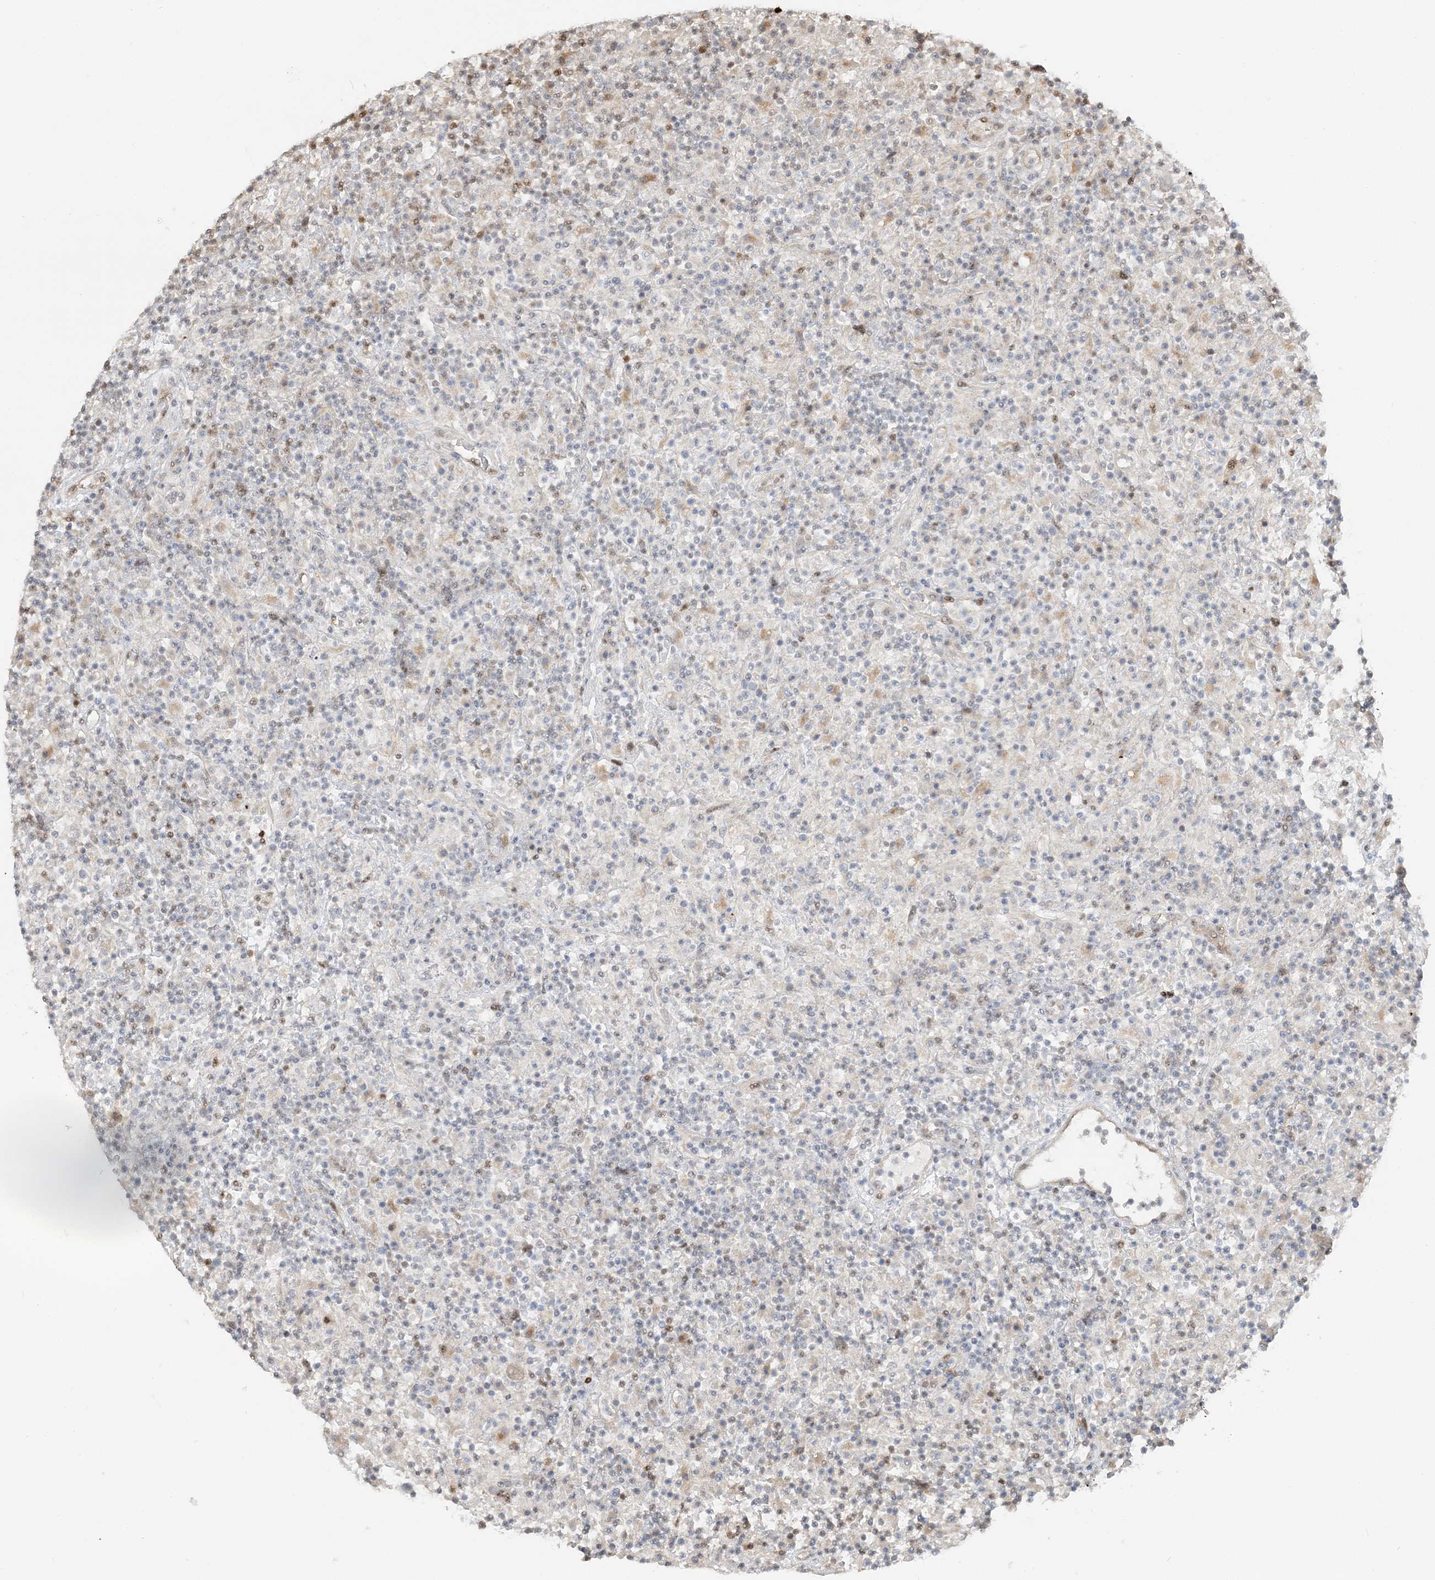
{"staining": {"intensity": "negative", "quantity": "none", "location": "none"}, "tissue": "lymphoma", "cell_type": "Tumor cells", "image_type": "cancer", "snomed": [{"axis": "morphology", "description": "Hodgkin's disease, NOS"}, {"axis": "topography", "description": "Lymph node"}], "caption": "Immunohistochemistry (IHC) micrograph of neoplastic tissue: lymphoma stained with DAB shows no significant protein staining in tumor cells.", "gene": "SUMO2", "patient": {"sex": "male", "age": 70}}